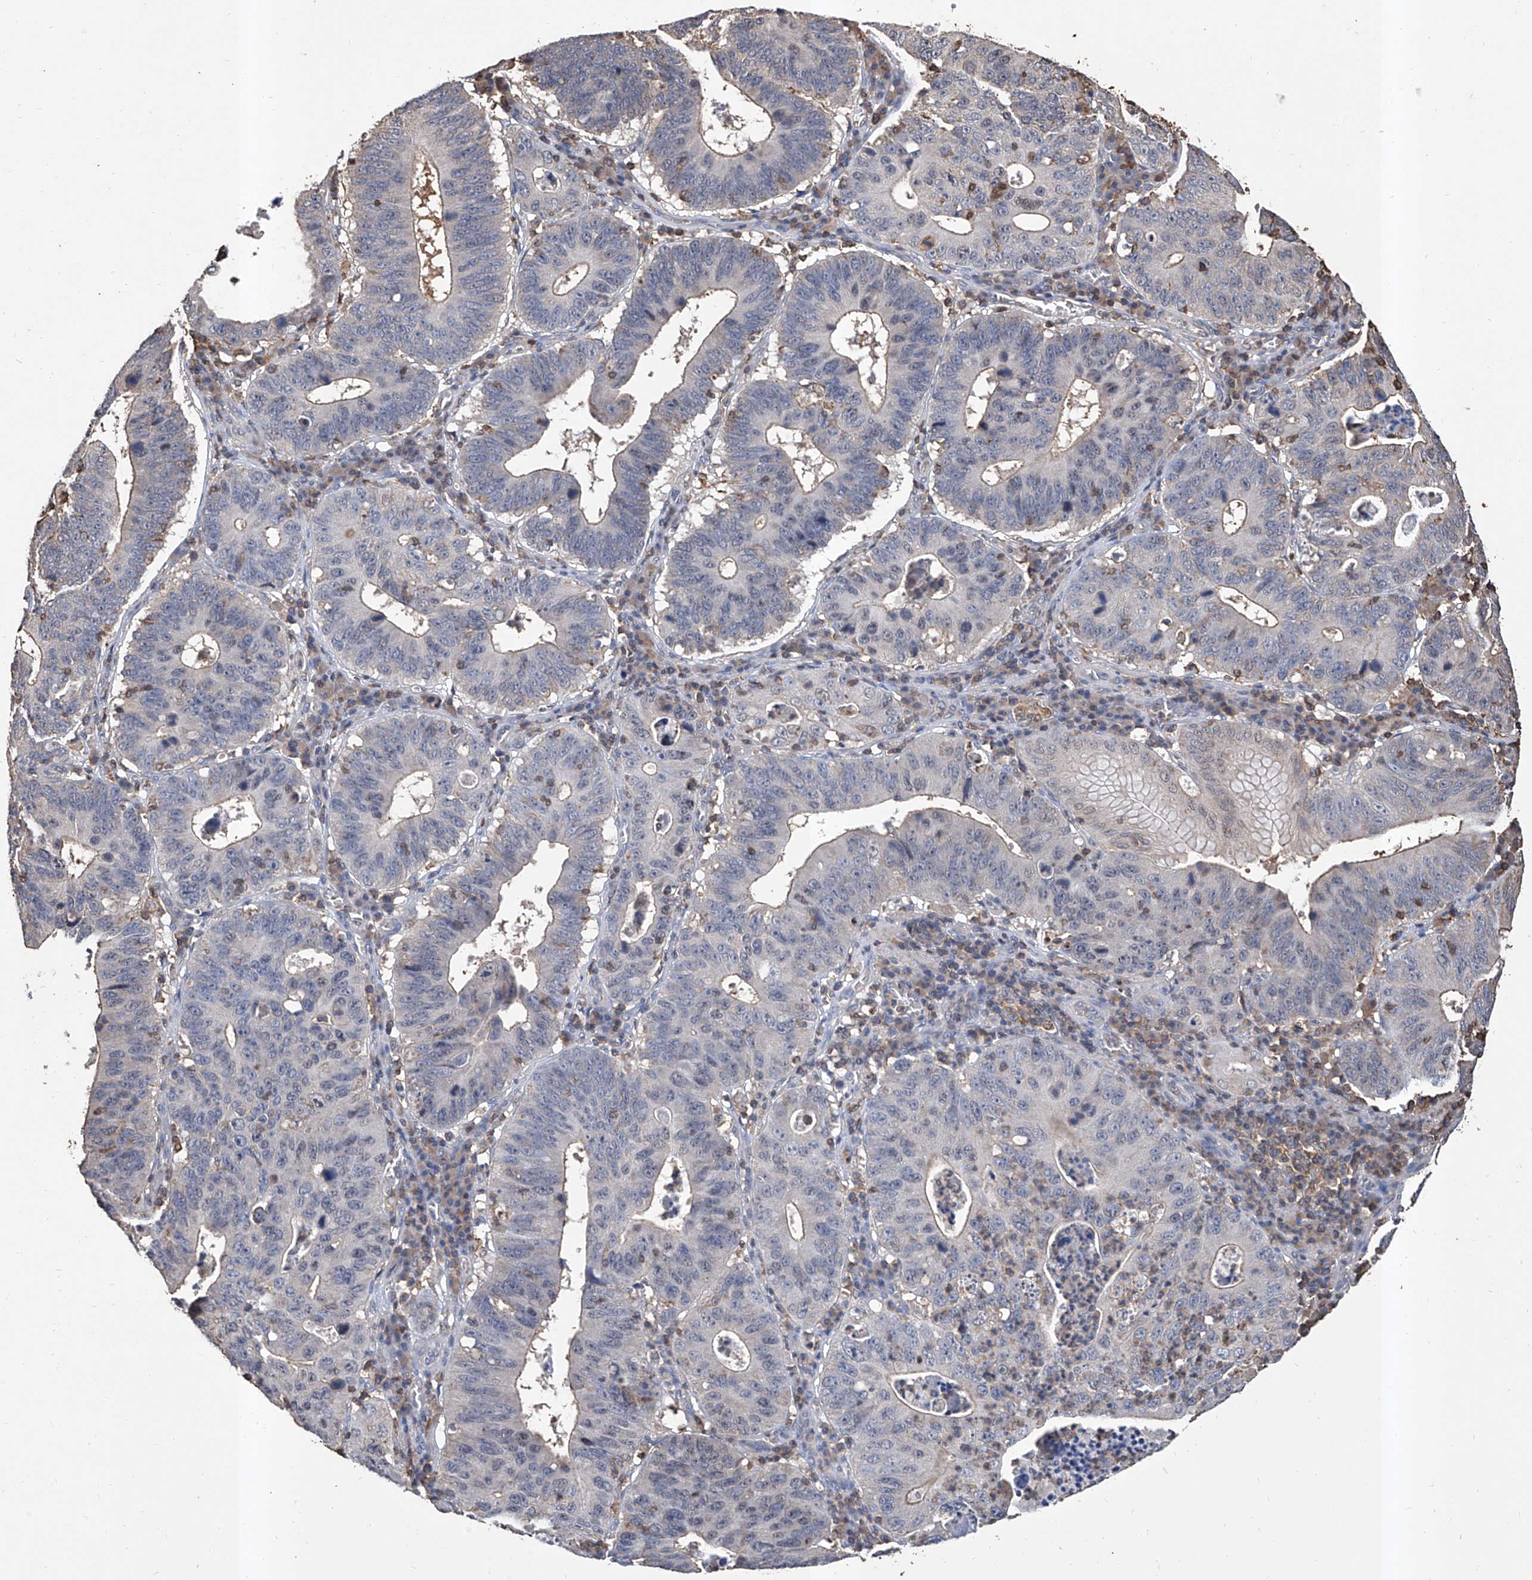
{"staining": {"intensity": "weak", "quantity": "<25%", "location": "cytoplasmic/membranous"}, "tissue": "stomach cancer", "cell_type": "Tumor cells", "image_type": "cancer", "snomed": [{"axis": "morphology", "description": "Adenocarcinoma, NOS"}, {"axis": "topography", "description": "Stomach"}], "caption": "Immunohistochemical staining of human adenocarcinoma (stomach) reveals no significant expression in tumor cells.", "gene": "GPT", "patient": {"sex": "male", "age": 59}}